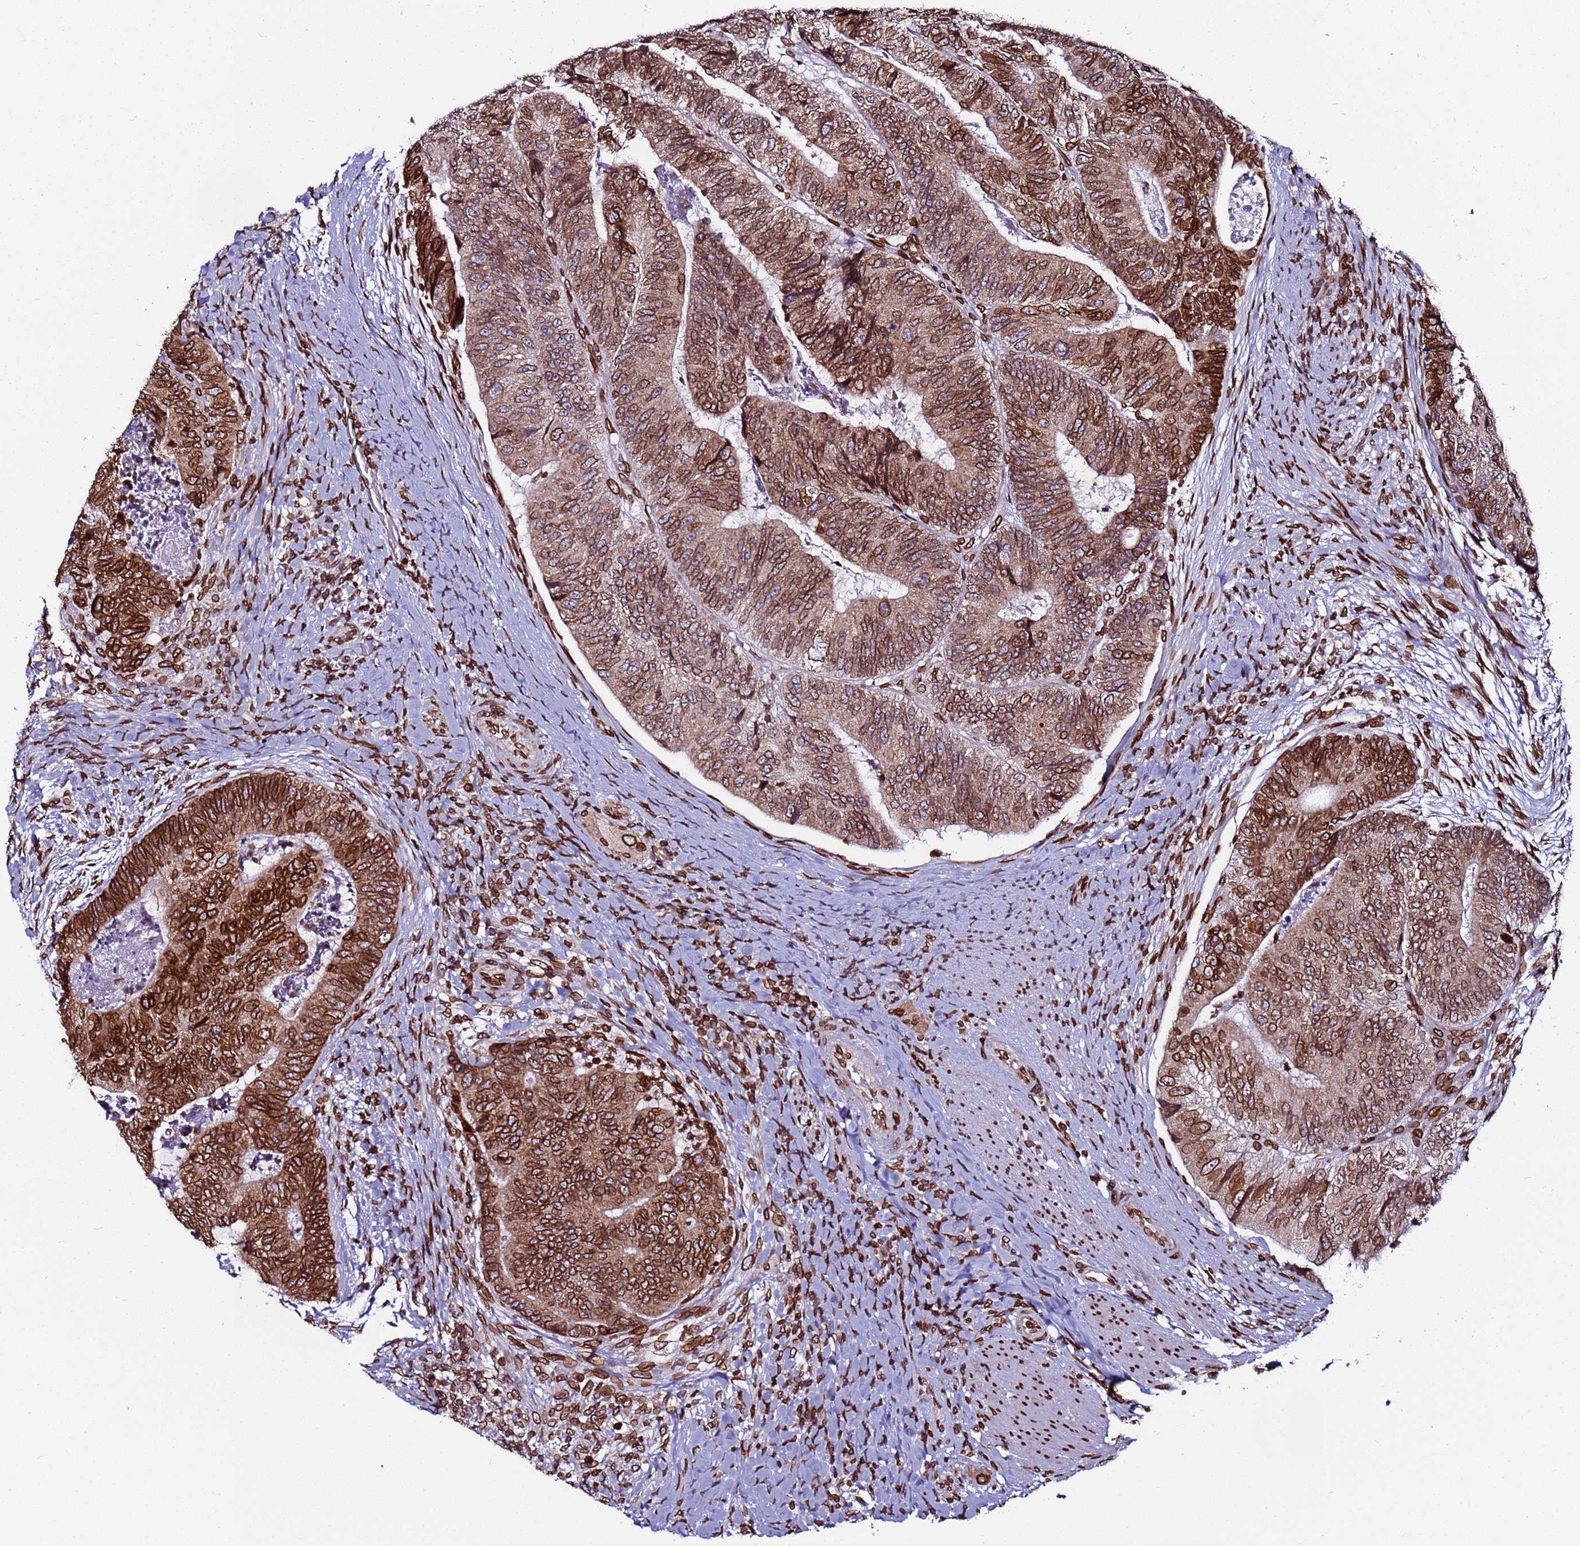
{"staining": {"intensity": "strong", "quantity": ">75%", "location": "cytoplasmic/membranous,nuclear"}, "tissue": "colorectal cancer", "cell_type": "Tumor cells", "image_type": "cancer", "snomed": [{"axis": "morphology", "description": "Adenocarcinoma, NOS"}, {"axis": "topography", "description": "Colon"}], "caption": "Brown immunohistochemical staining in colorectal adenocarcinoma displays strong cytoplasmic/membranous and nuclear expression in approximately >75% of tumor cells. The protein is shown in brown color, while the nuclei are stained blue.", "gene": "TOR1AIP1", "patient": {"sex": "female", "age": 67}}